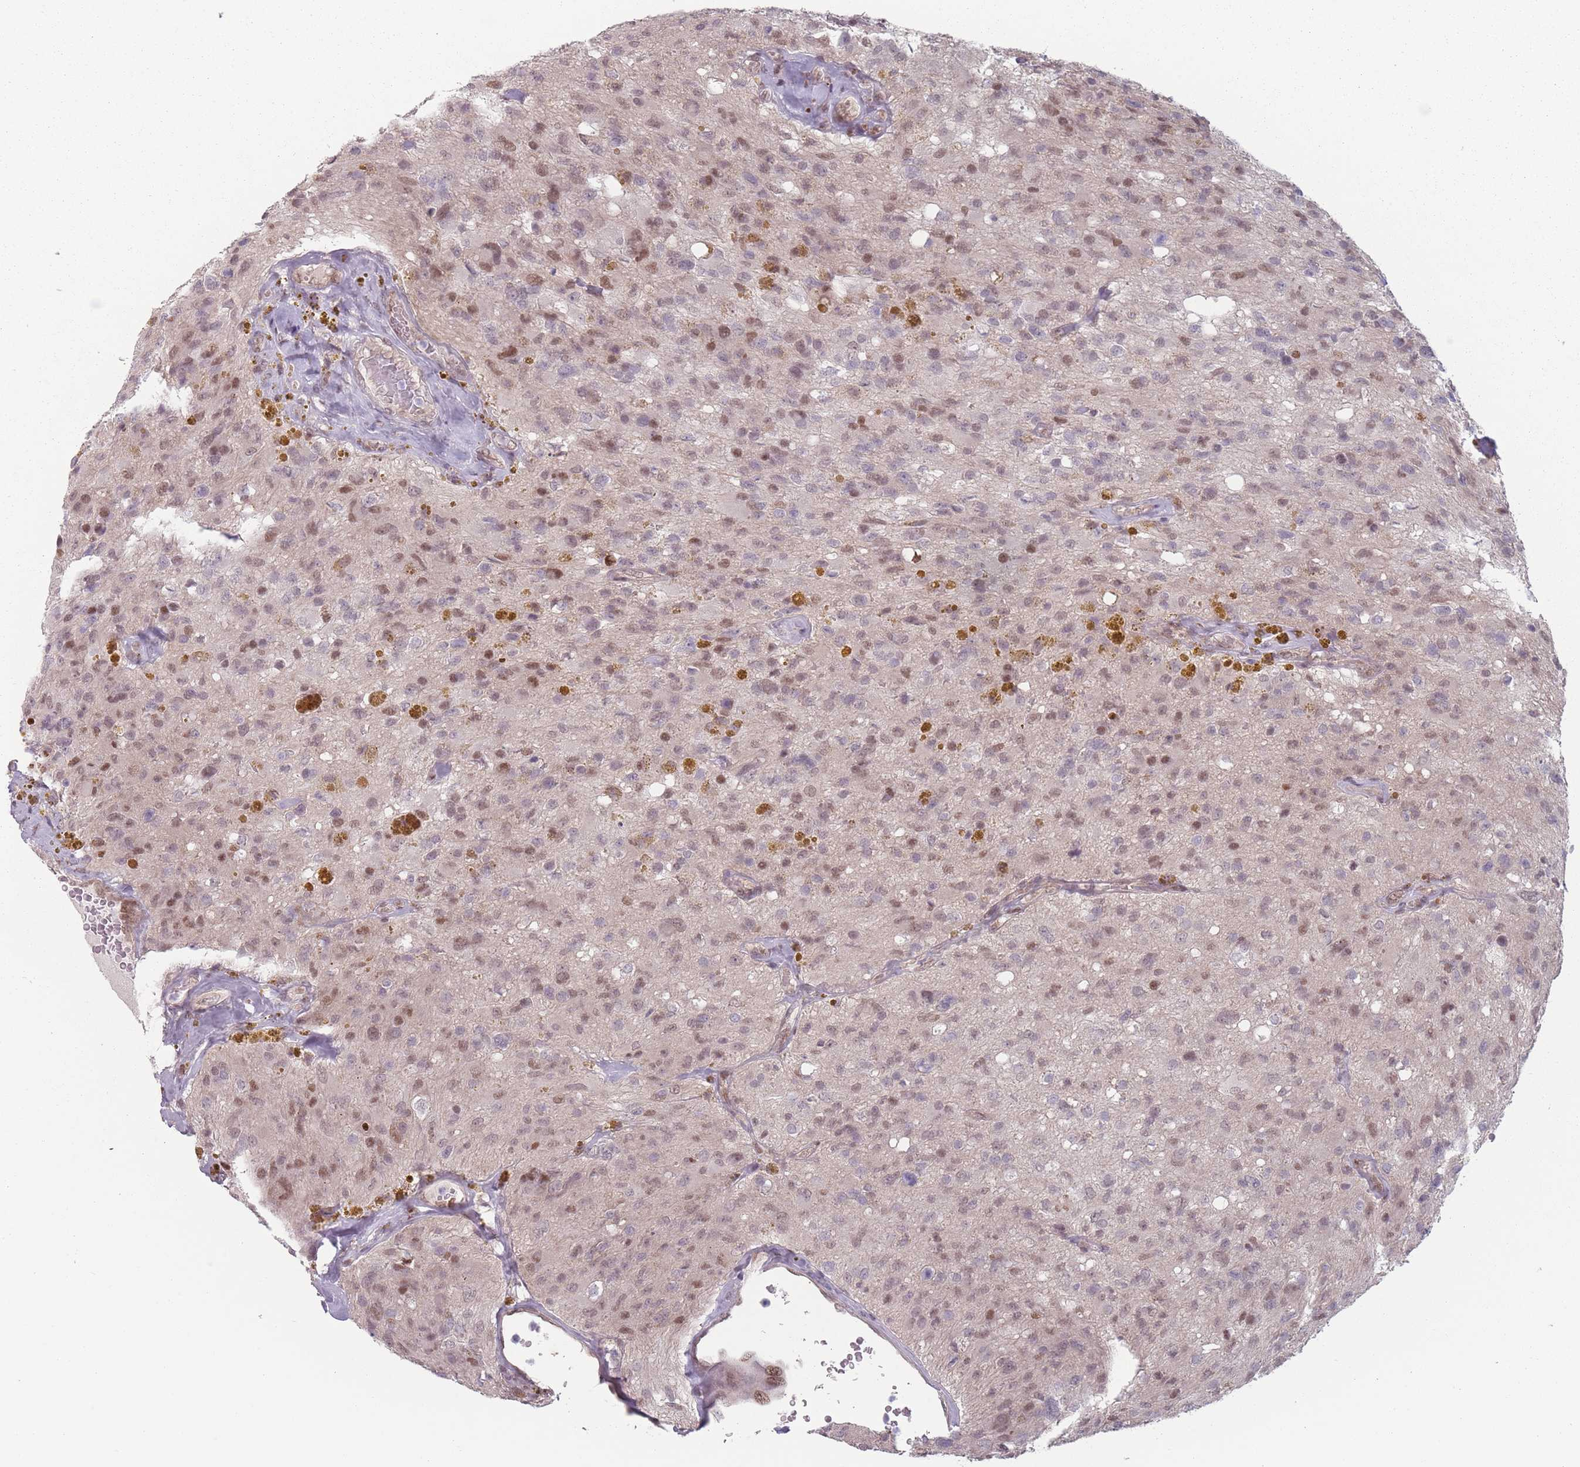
{"staining": {"intensity": "moderate", "quantity": "25%-75%", "location": "nuclear"}, "tissue": "glioma", "cell_type": "Tumor cells", "image_type": "cancer", "snomed": [{"axis": "morphology", "description": "Glioma, malignant, High grade"}, {"axis": "topography", "description": "Brain"}], "caption": "Immunohistochemical staining of malignant glioma (high-grade) exhibits medium levels of moderate nuclear protein positivity in about 25%-75% of tumor cells.", "gene": "SH3BGRL2", "patient": {"sex": "male", "age": 69}}